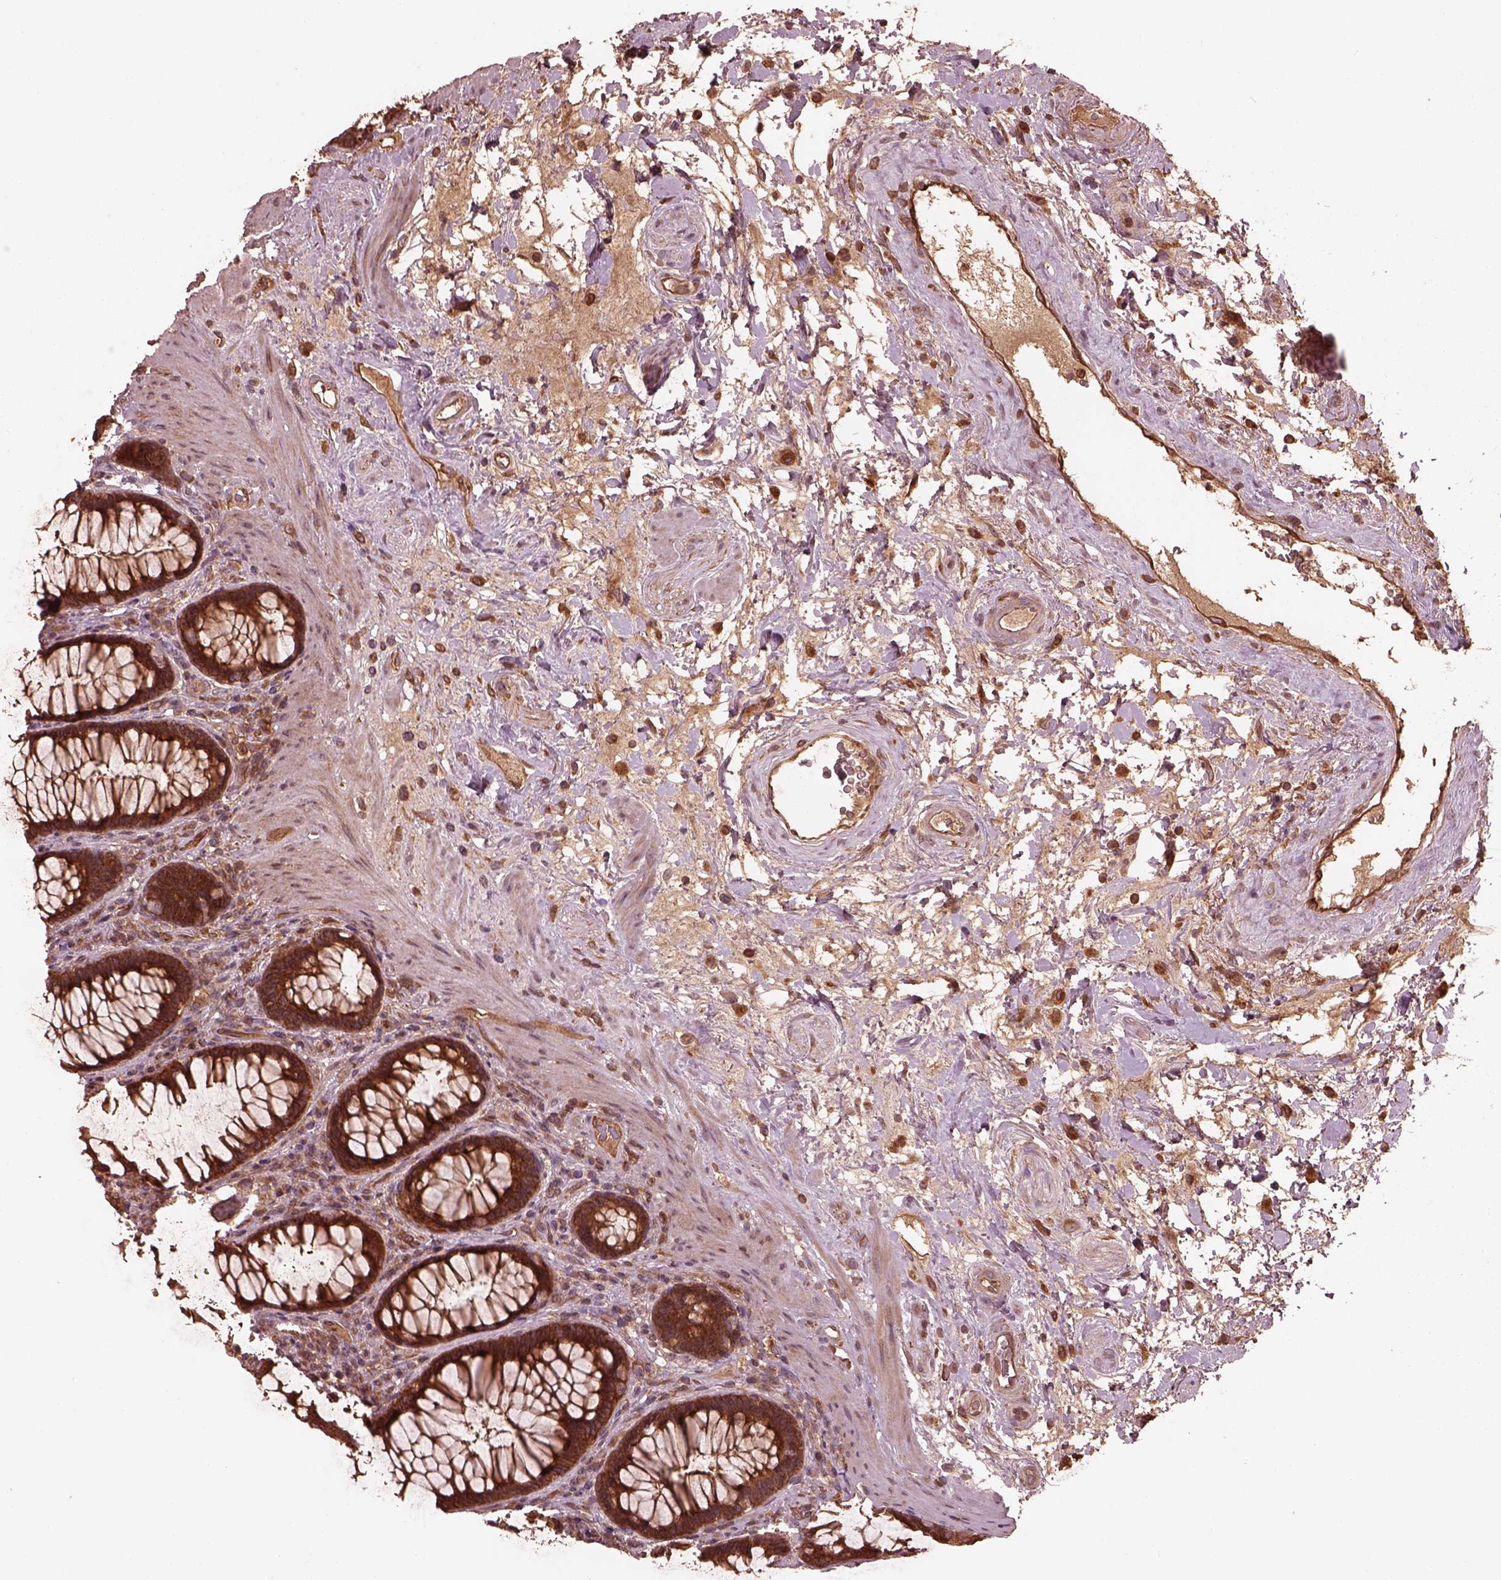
{"staining": {"intensity": "strong", "quantity": ">75%", "location": "cytoplasmic/membranous"}, "tissue": "rectum", "cell_type": "Glandular cells", "image_type": "normal", "snomed": [{"axis": "morphology", "description": "Normal tissue, NOS"}, {"axis": "topography", "description": "Rectum"}], "caption": "Immunohistochemical staining of benign rectum demonstrates strong cytoplasmic/membranous protein positivity in about >75% of glandular cells.", "gene": "PIK3R2", "patient": {"sex": "male", "age": 72}}